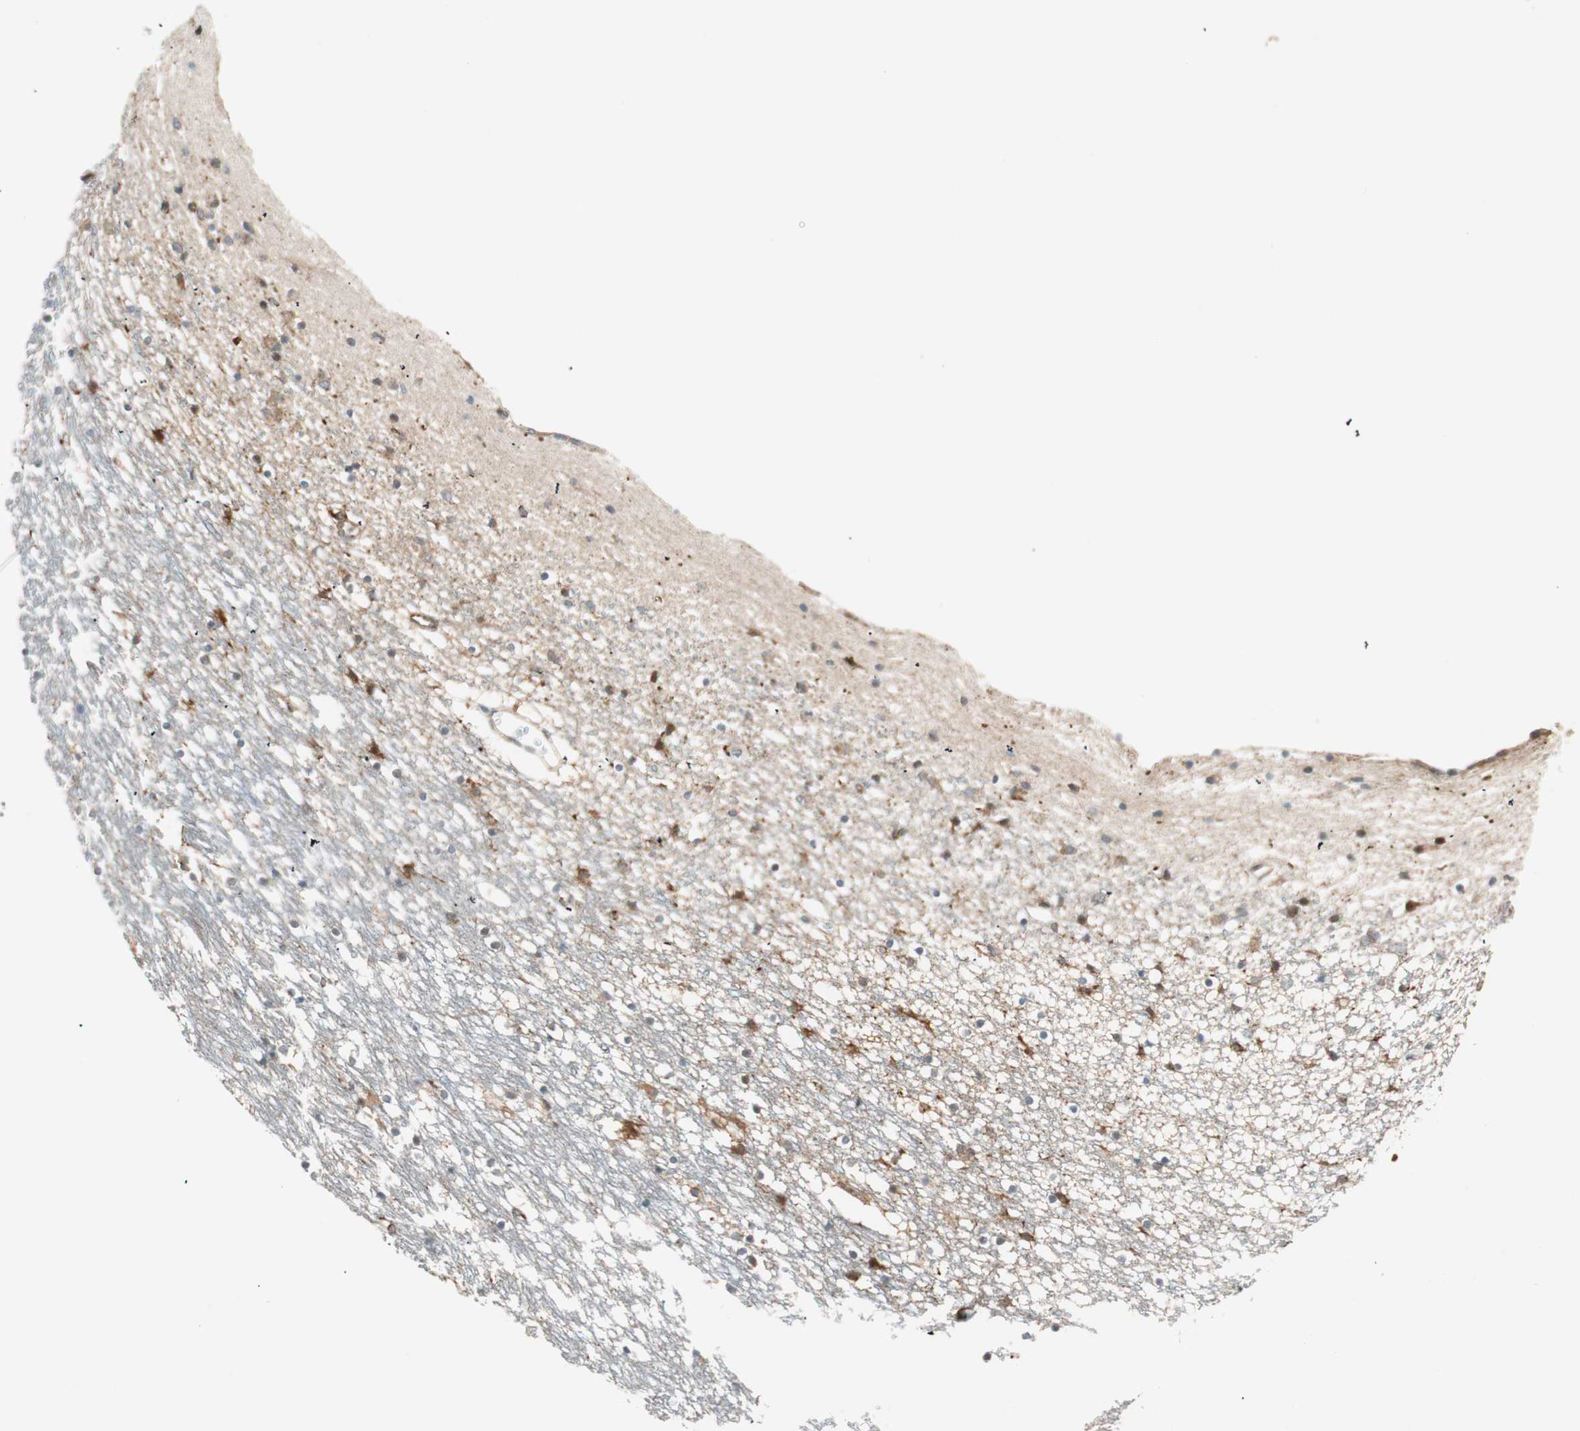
{"staining": {"intensity": "moderate", "quantity": "<25%", "location": "cytoplasmic/membranous"}, "tissue": "caudate", "cell_type": "Glial cells", "image_type": "normal", "snomed": [{"axis": "morphology", "description": "Normal tissue, NOS"}, {"axis": "topography", "description": "Lateral ventricle wall"}], "caption": "A brown stain highlights moderate cytoplasmic/membranous positivity of a protein in glial cells of benign caudate.", "gene": "ABI1", "patient": {"sex": "male", "age": 45}}